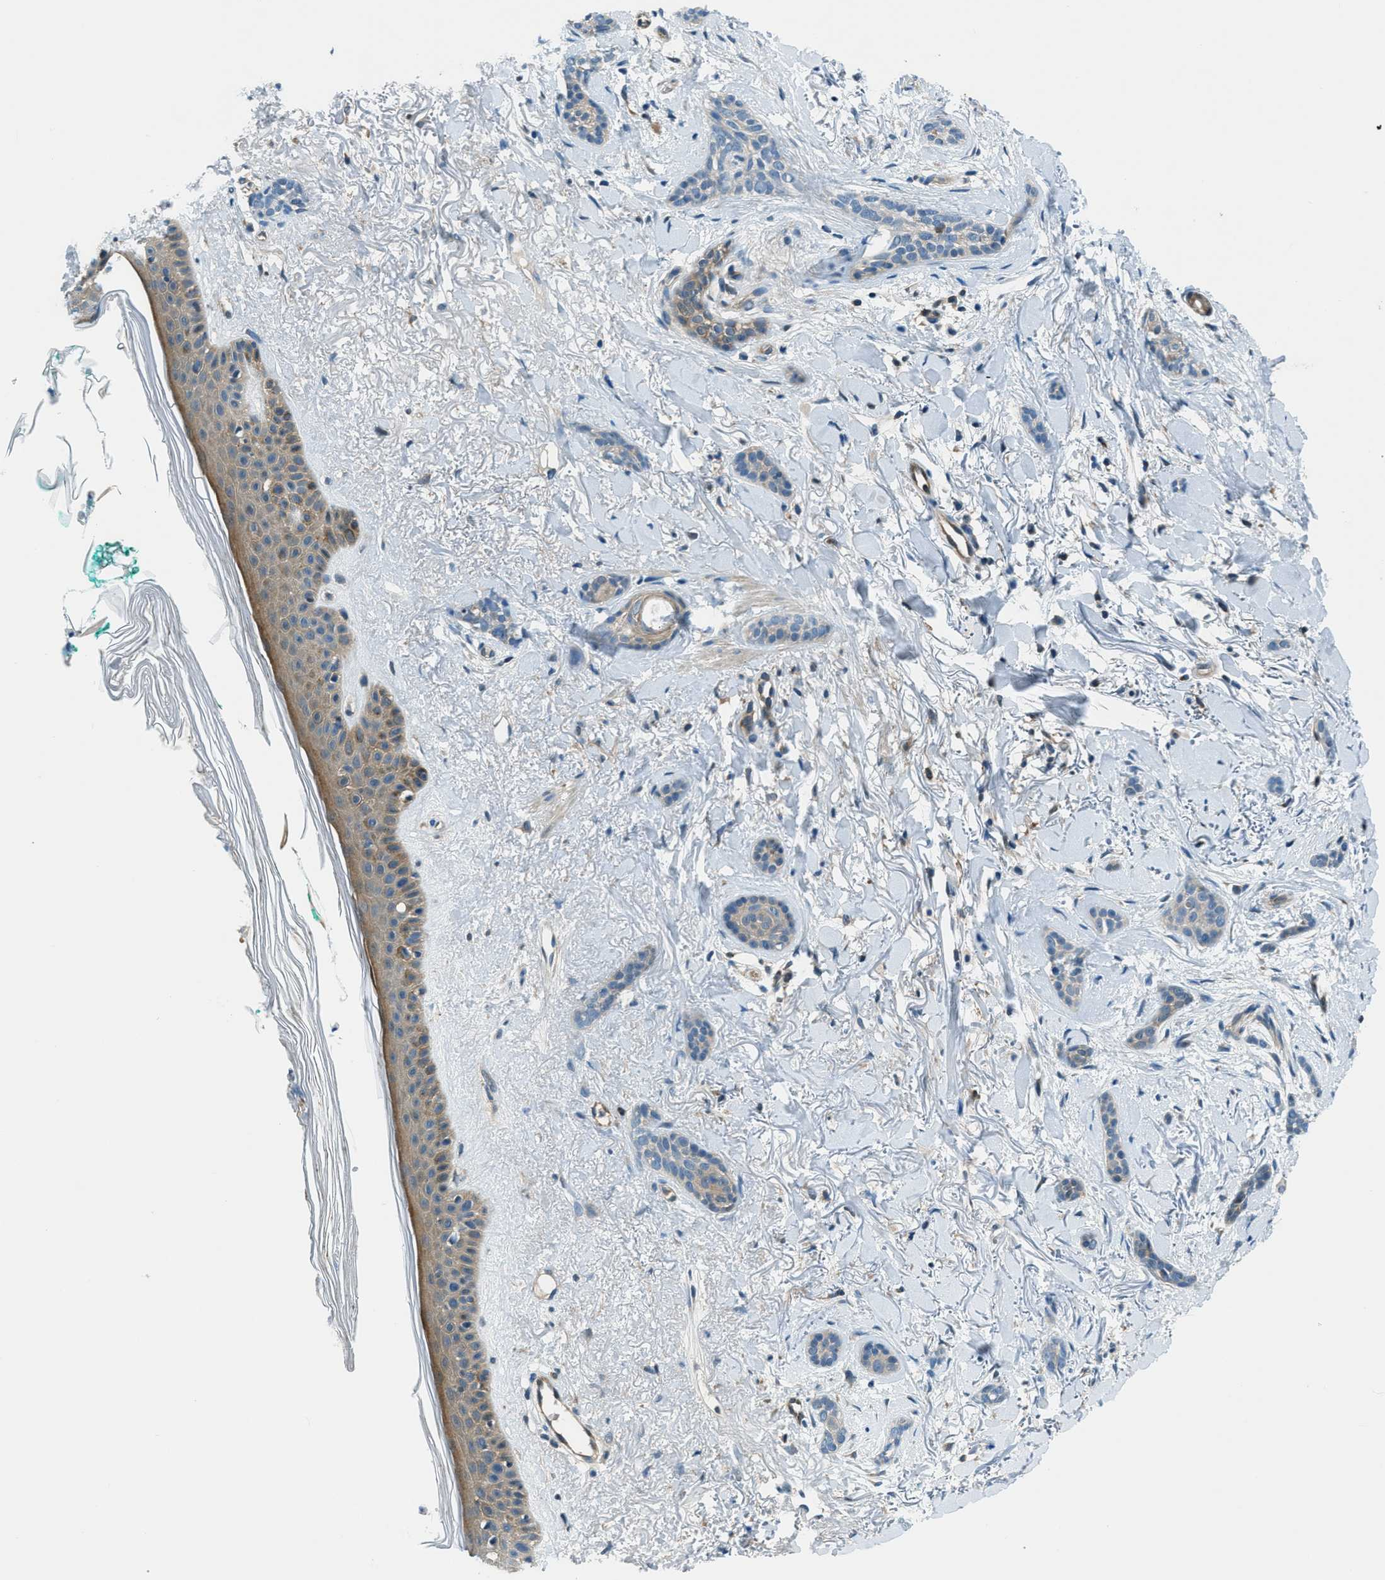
{"staining": {"intensity": "weak", "quantity": "<25%", "location": "cytoplasmic/membranous"}, "tissue": "skin cancer", "cell_type": "Tumor cells", "image_type": "cancer", "snomed": [{"axis": "morphology", "description": "Basal cell carcinoma"}, {"axis": "morphology", "description": "Adnexal tumor, benign"}, {"axis": "topography", "description": "Skin"}], "caption": "Micrograph shows no significant protein positivity in tumor cells of basal cell carcinoma (skin). (IHC, brightfield microscopy, high magnification).", "gene": "HEBP2", "patient": {"sex": "female", "age": 42}}